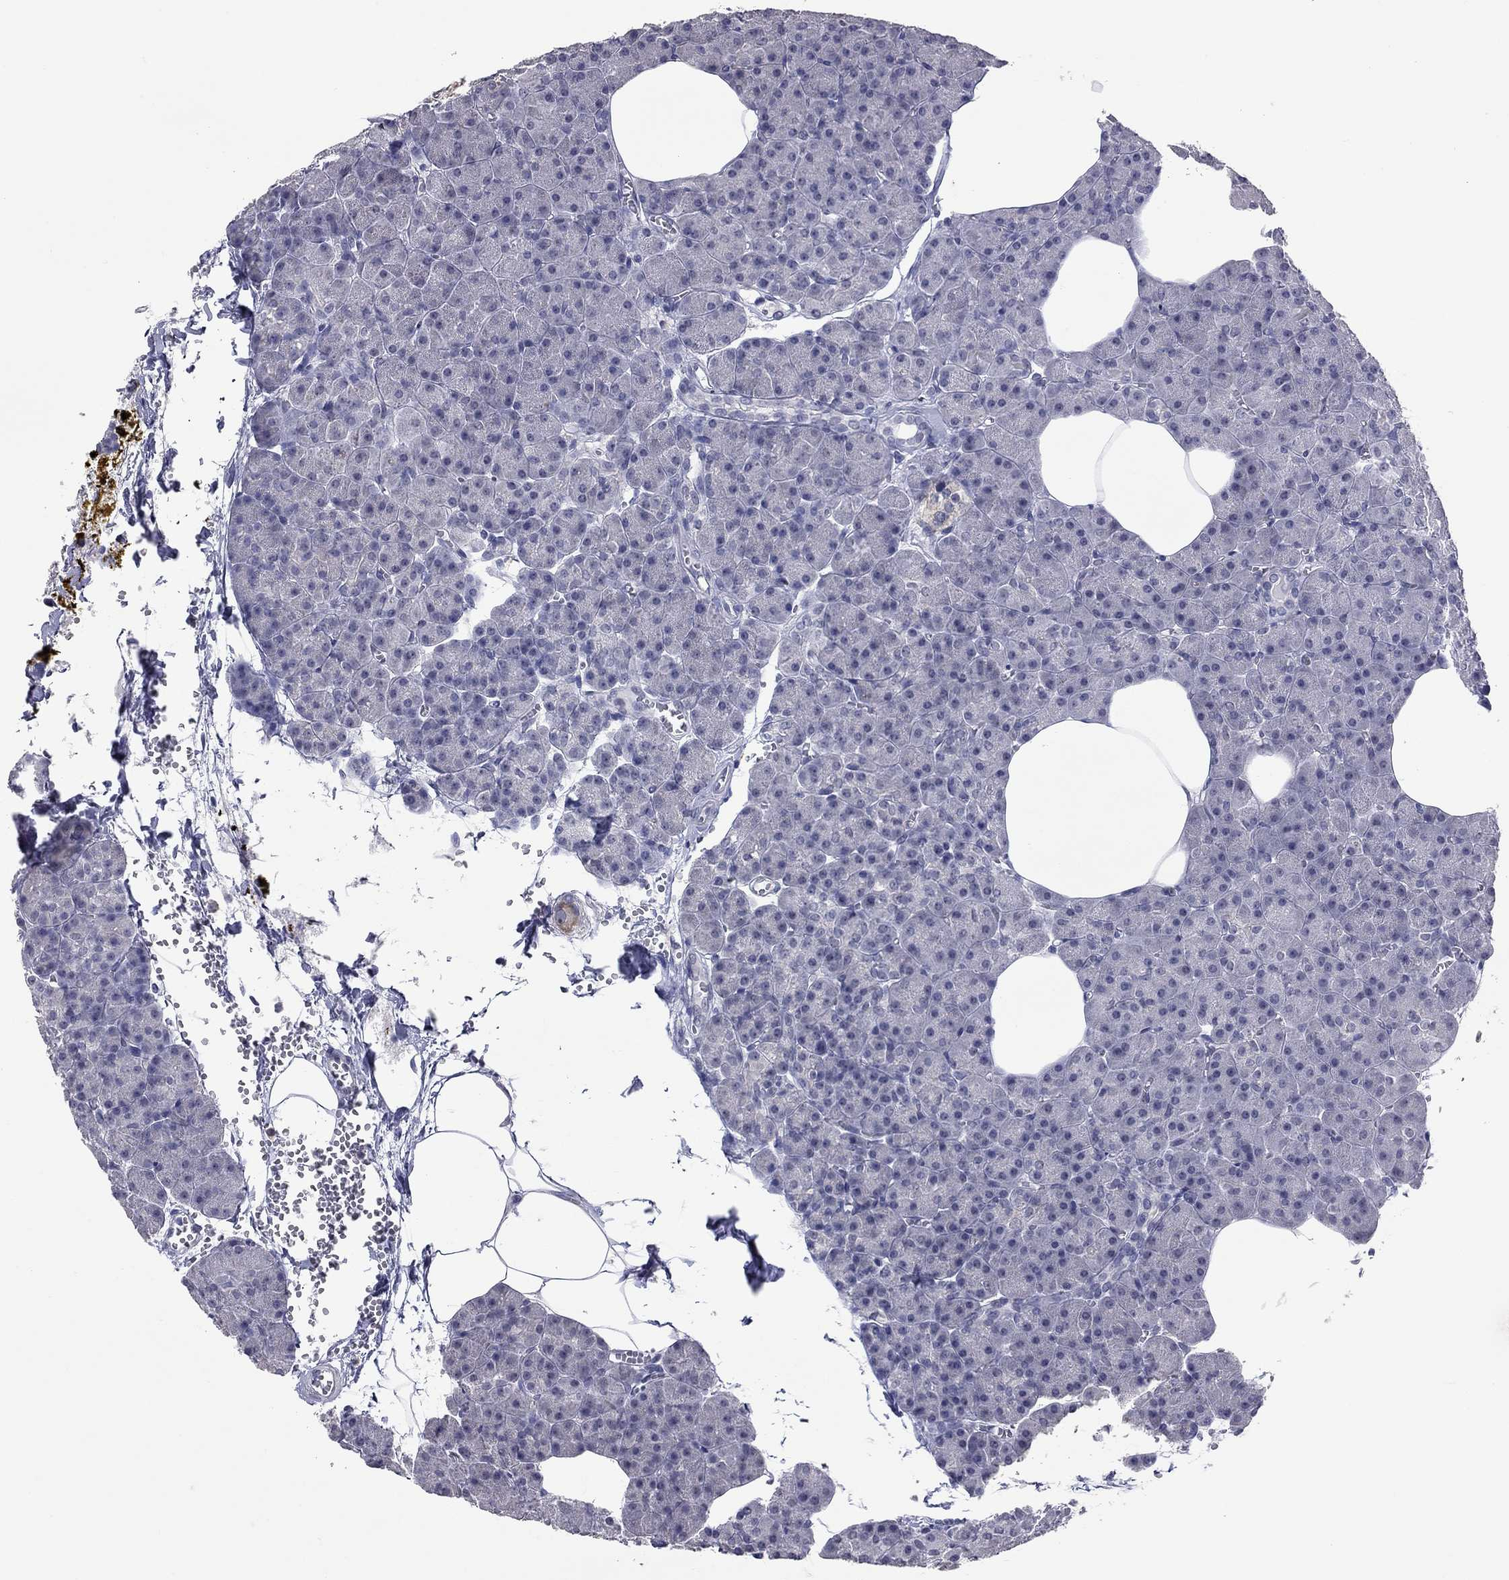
{"staining": {"intensity": "negative", "quantity": "none", "location": "none"}, "tissue": "pancreas", "cell_type": "Exocrine glandular cells", "image_type": "normal", "snomed": [{"axis": "morphology", "description": "Normal tissue, NOS"}, {"axis": "topography", "description": "Pancreas"}], "caption": "Photomicrograph shows no protein positivity in exocrine glandular cells of unremarkable pancreas.", "gene": "SHOC2", "patient": {"sex": "female", "age": 45}}